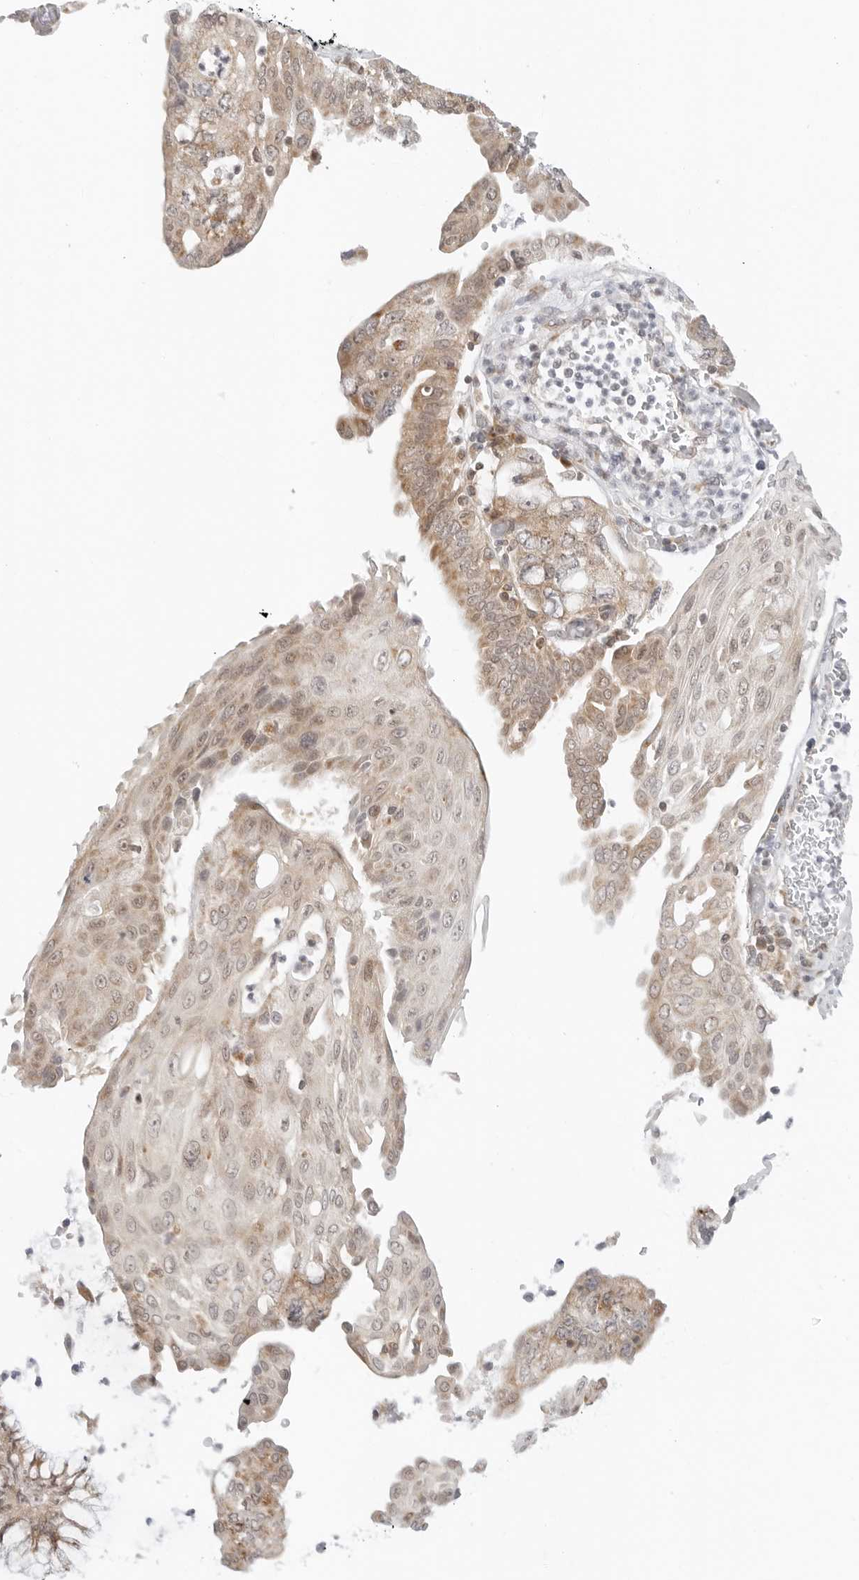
{"staining": {"intensity": "weak", "quantity": ">75%", "location": "cytoplasmic/membranous"}, "tissue": "pancreatic cancer", "cell_type": "Tumor cells", "image_type": "cancer", "snomed": [{"axis": "morphology", "description": "Adenocarcinoma, NOS"}, {"axis": "topography", "description": "Pancreas"}], "caption": "Protein staining reveals weak cytoplasmic/membranous positivity in approximately >75% of tumor cells in pancreatic cancer. Using DAB (brown) and hematoxylin (blue) stains, captured at high magnification using brightfield microscopy.", "gene": "POLR3GL", "patient": {"sex": "female", "age": 73}}